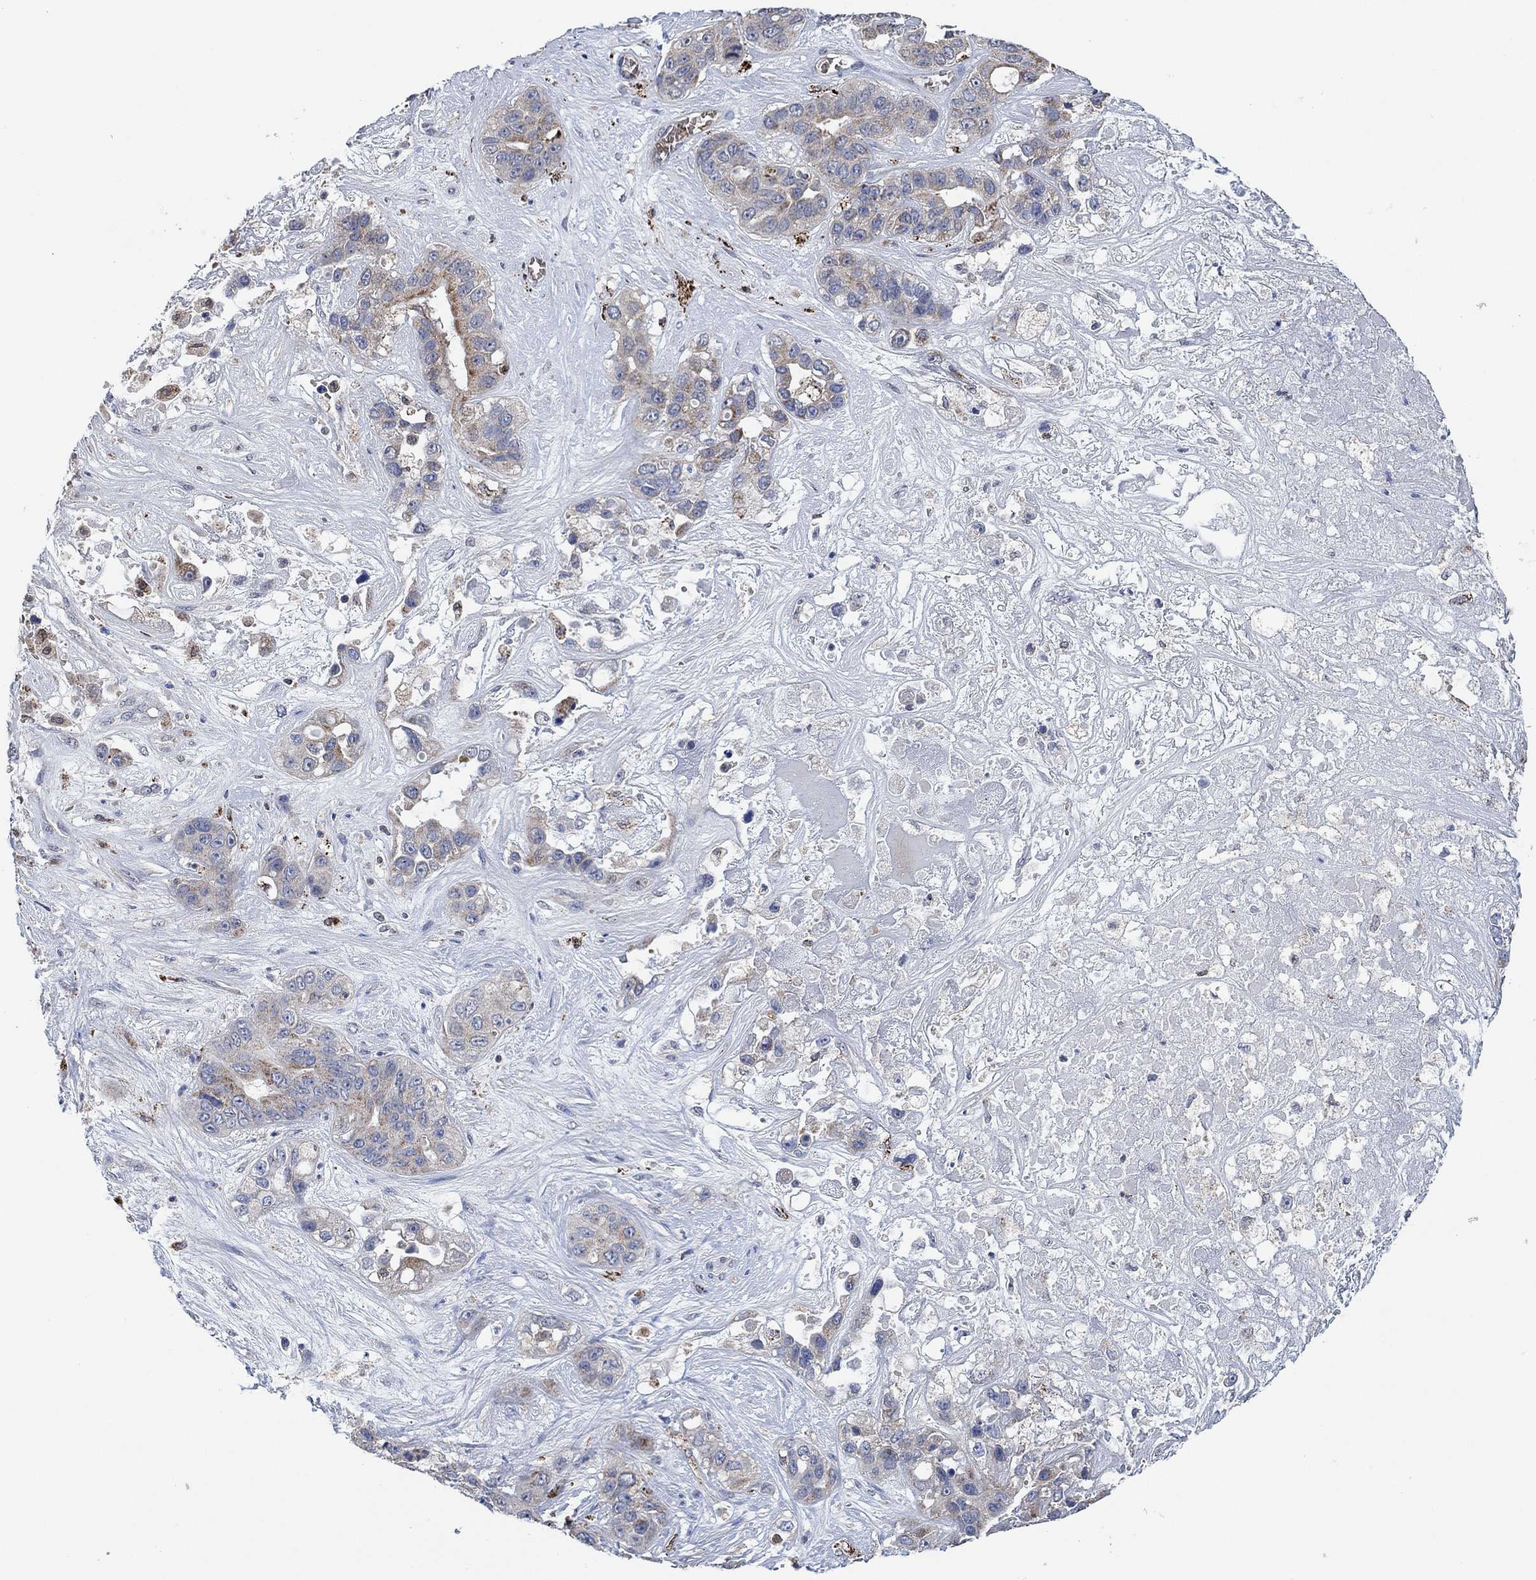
{"staining": {"intensity": "weak", "quantity": "<25%", "location": "cytoplasmic/membranous"}, "tissue": "liver cancer", "cell_type": "Tumor cells", "image_type": "cancer", "snomed": [{"axis": "morphology", "description": "Cholangiocarcinoma"}, {"axis": "topography", "description": "Liver"}], "caption": "Tumor cells show no significant staining in liver cholangiocarcinoma.", "gene": "MPP1", "patient": {"sex": "female", "age": 52}}